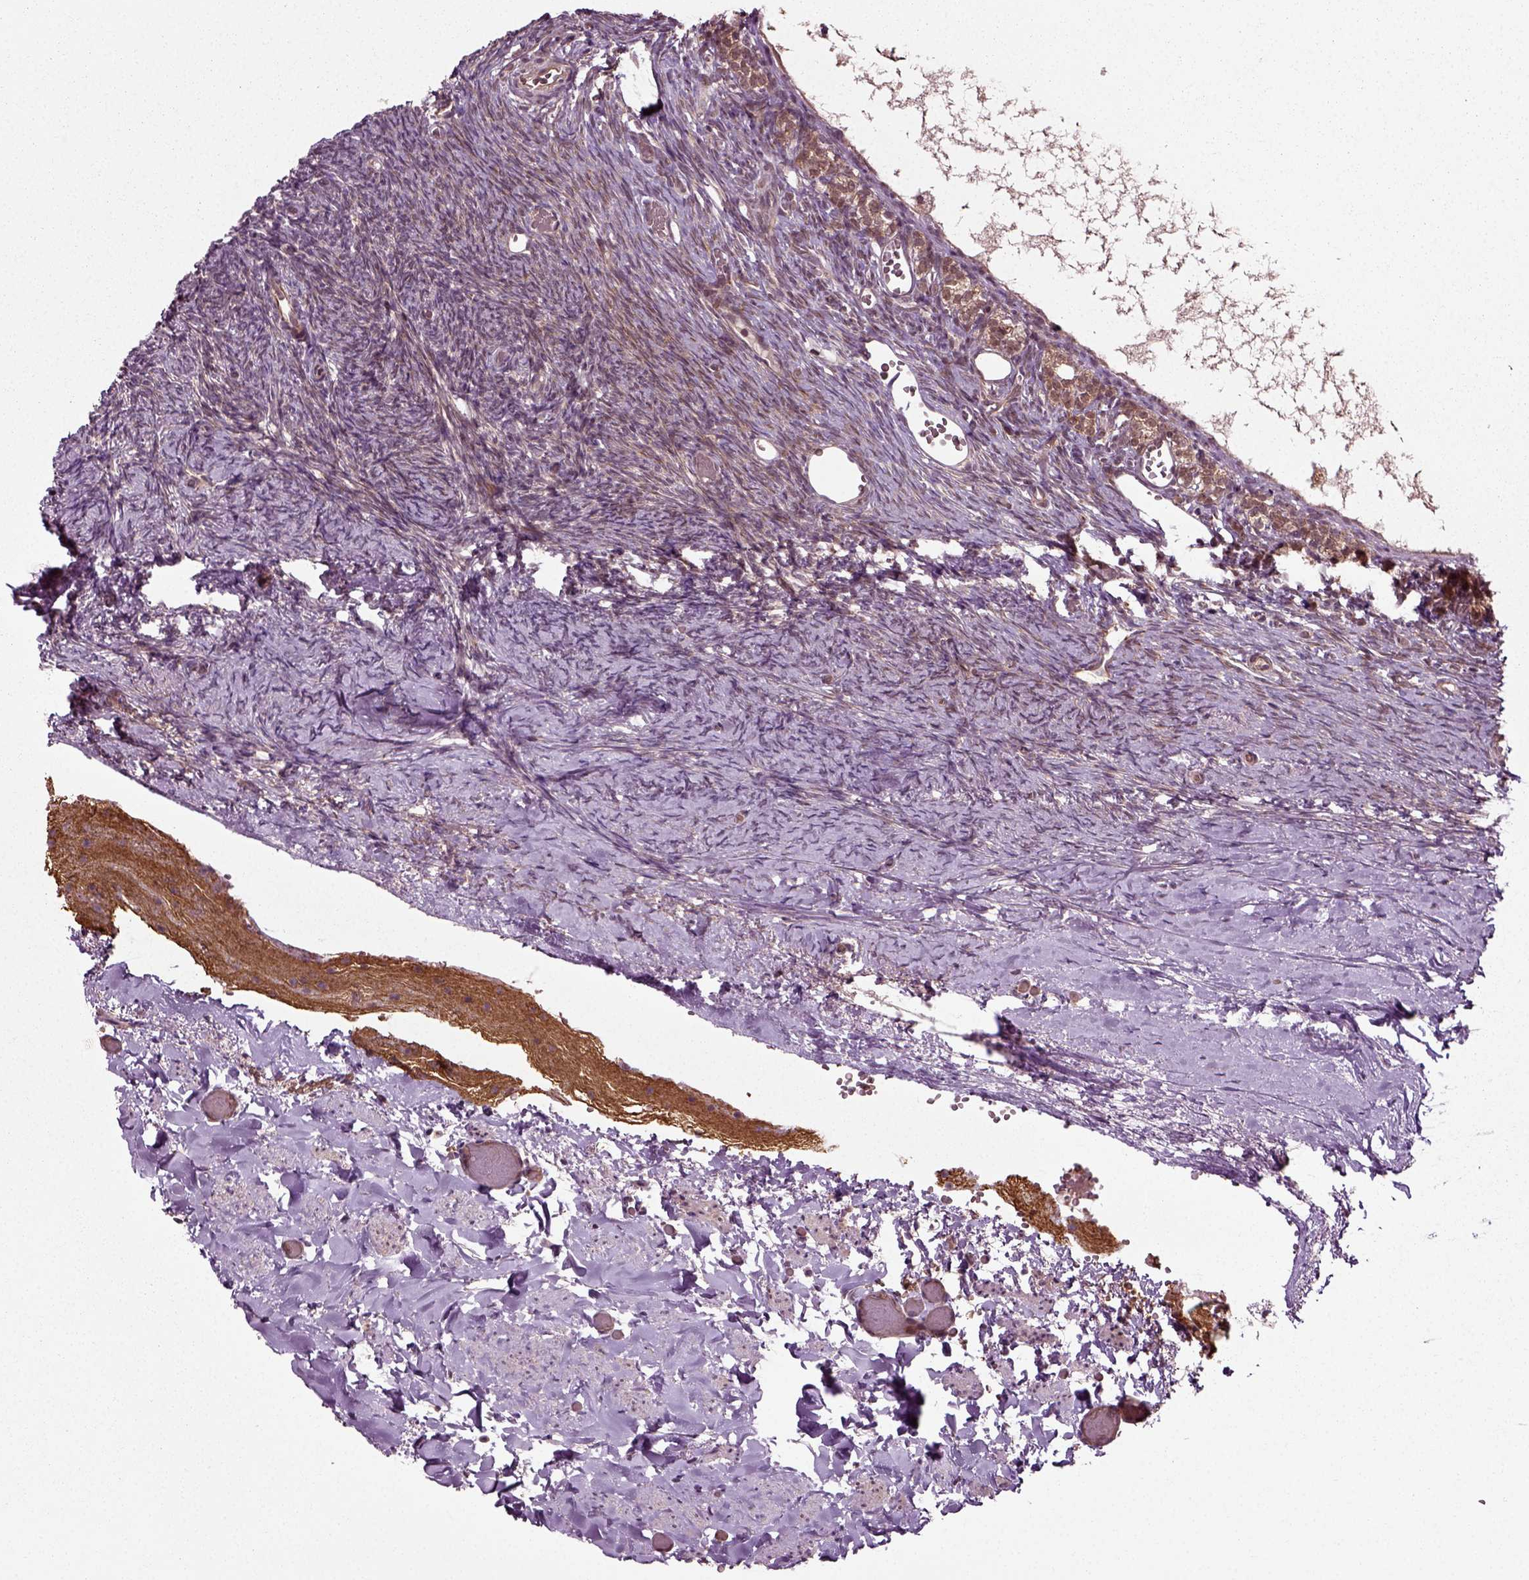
{"staining": {"intensity": "strong", "quantity": ">75%", "location": "cytoplasmic/membranous"}, "tissue": "ovary", "cell_type": "Follicle cells", "image_type": "normal", "snomed": [{"axis": "morphology", "description": "Normal tissue, NOS"}, {"axis": "topography", "description": "Ovary"}], "caption": "High-magnification brightfield microscopy of benign ovary stained with DAB (brown) and counterstained with hematoxylin (blue). follicle cells exhibit strong cytoplasmic/membranous staining is identified in approximately>75% of cells. Using DAB (brown) and hematoxylin (blue) stains, captured at high magnification using brightfield microscopy.", "gene": "PLCD3", "patient": {"sex": "female", "age": 39}}